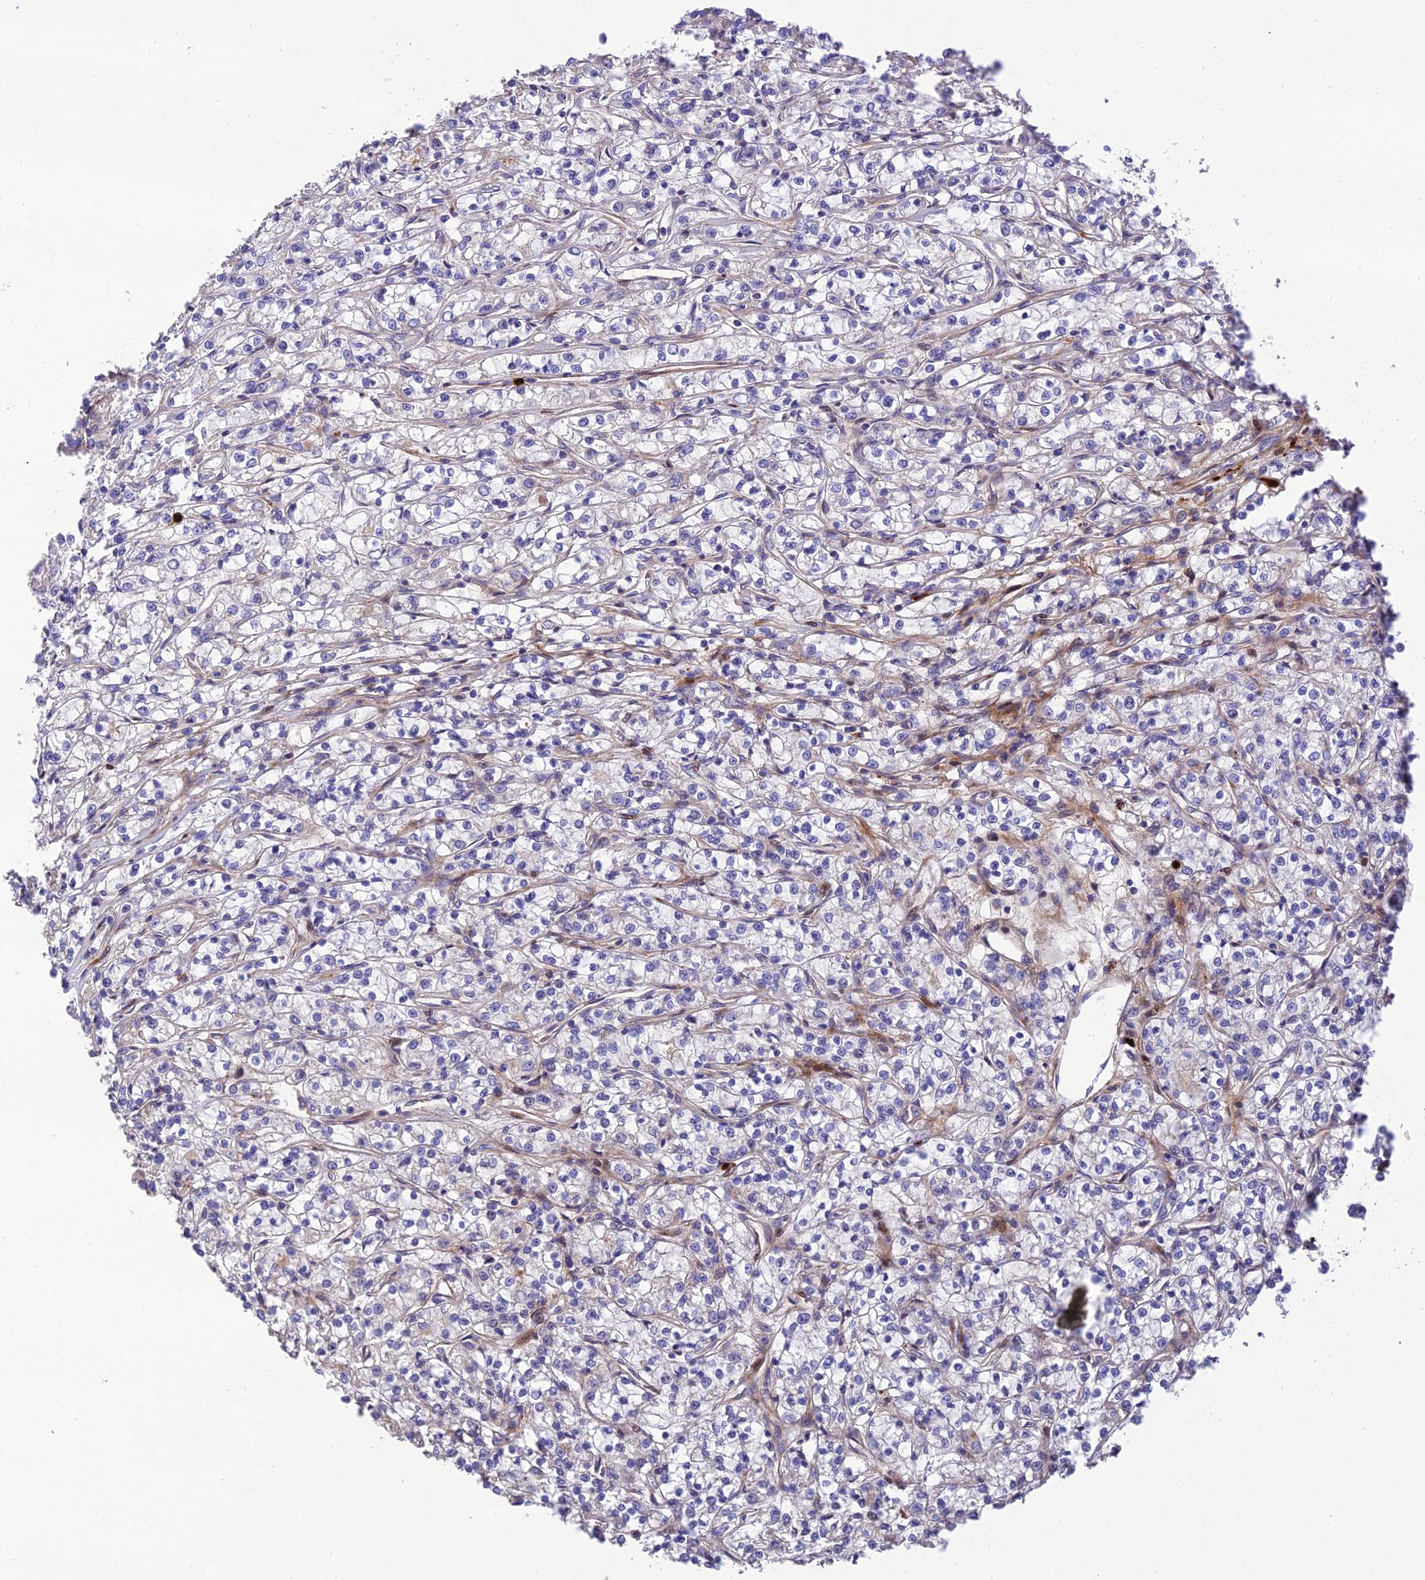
{"staining": {"intensity": "negative", "quantity": "none", "location": "none"}, "tissue": "renal cancer", "cell_type": "Tumor cells", "image_type": "cancer", "snomed": [{"axis": "morphology", "description": "Adenocarcinoma, NOS"}, {"axis": "topography", "description": "Kidney"}], "caption": "Tumor cells show no significant protein staining in renal cancer.", "gene": "CPSF4L", "patient": {"sex": "female", "age": 59}}